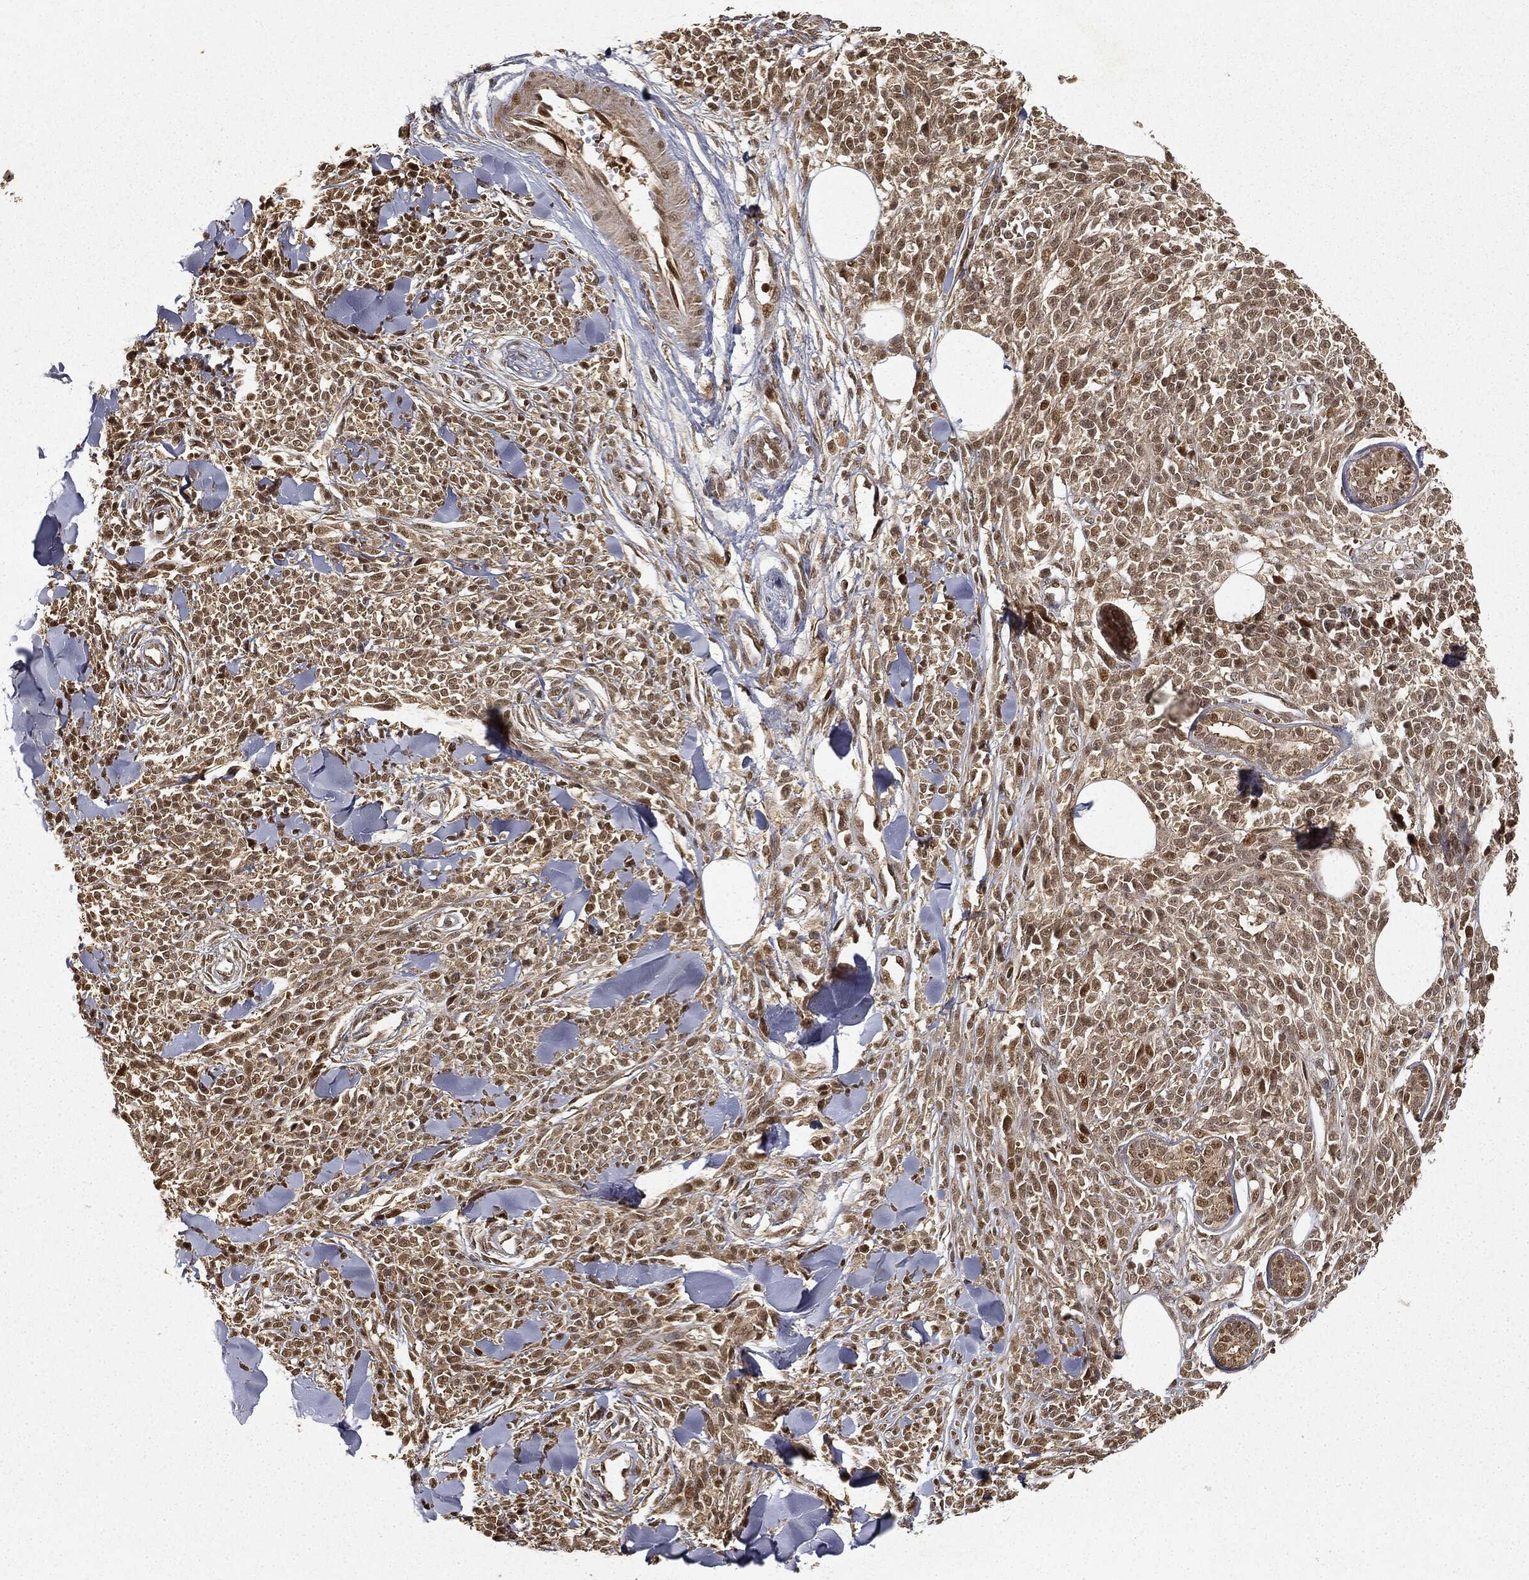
{"staining": {"intensity": "moderate", "quantity": ">75%", "location": "nuclear"}, "tissue": "melanoma", "cell_type": "Tumor cells", "image_type": "cancer", "snomed": [{"axis": "morphology", "description": "Malignant melanoma, NOS"}, {"axis": "topography", "description": "Skin"}, {"axis": "topography", "description": "Skin of trunk"}], "caption": "An image of melanoma stained for a protein displays moderate nuclear brown staining in tumor cells. (IHC, brightfield microscopy, high magnification).", "gene": "ZNHIT6", "patient": {"sex": "male", "age": 74}}